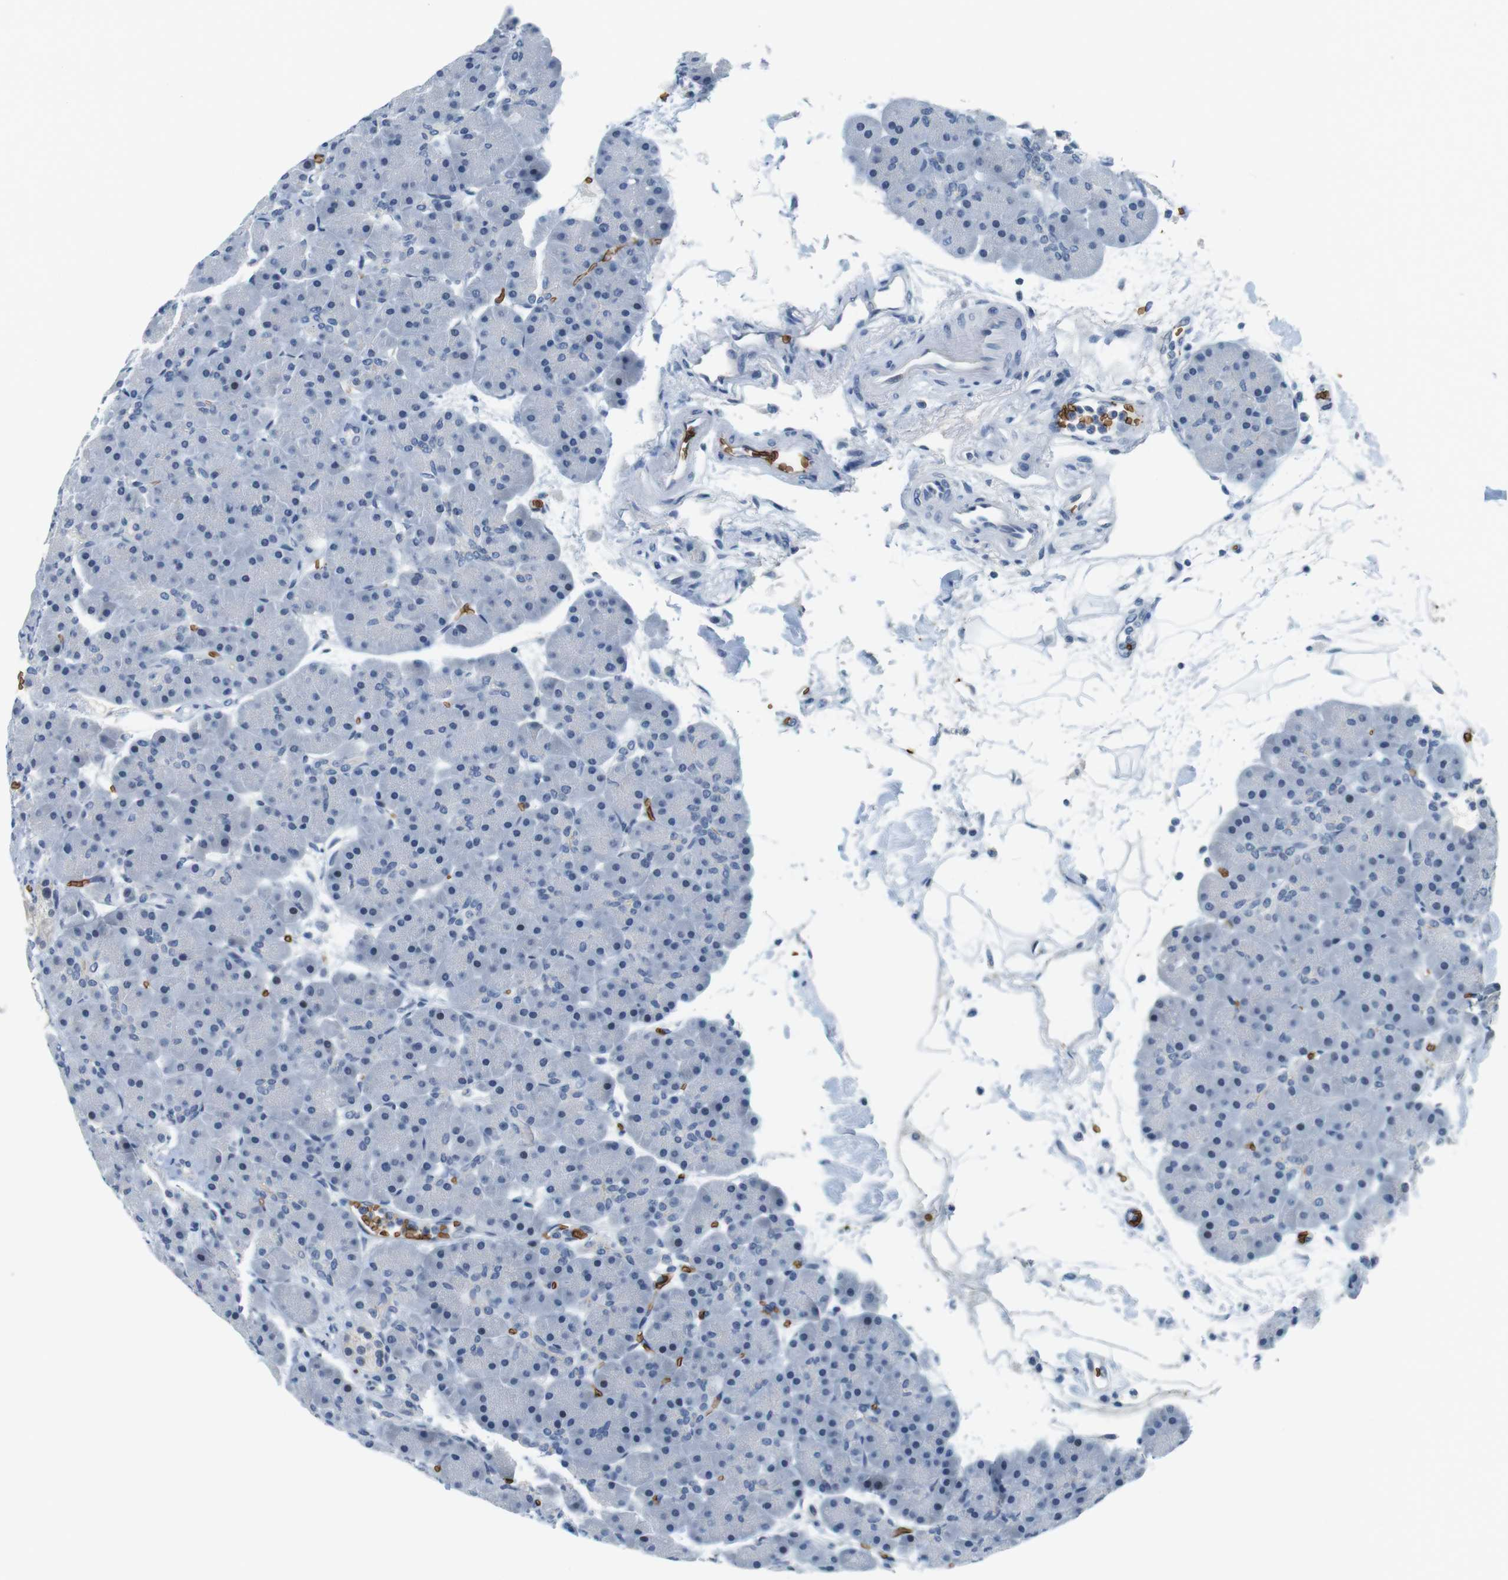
{"staining": {"intensity": "negative", "quantity": "none", "location": "none"}, "tissue": "pancreas", "cell_type": "Exocrine glandular cells", "image_type": "normal", "snomed": [{"axis": "morphology", "description": "Normal tissue, NOS"}, {"axis": "topography", "description": "Pancreas"}], "caption": "This is an immunohistochemistry photomicrograph of unremarkable human pancreas. There is no positivity in exocrine glandular cells.", "gene": "SLC4A1", "patient": {"sex": "male", "age": 66}}